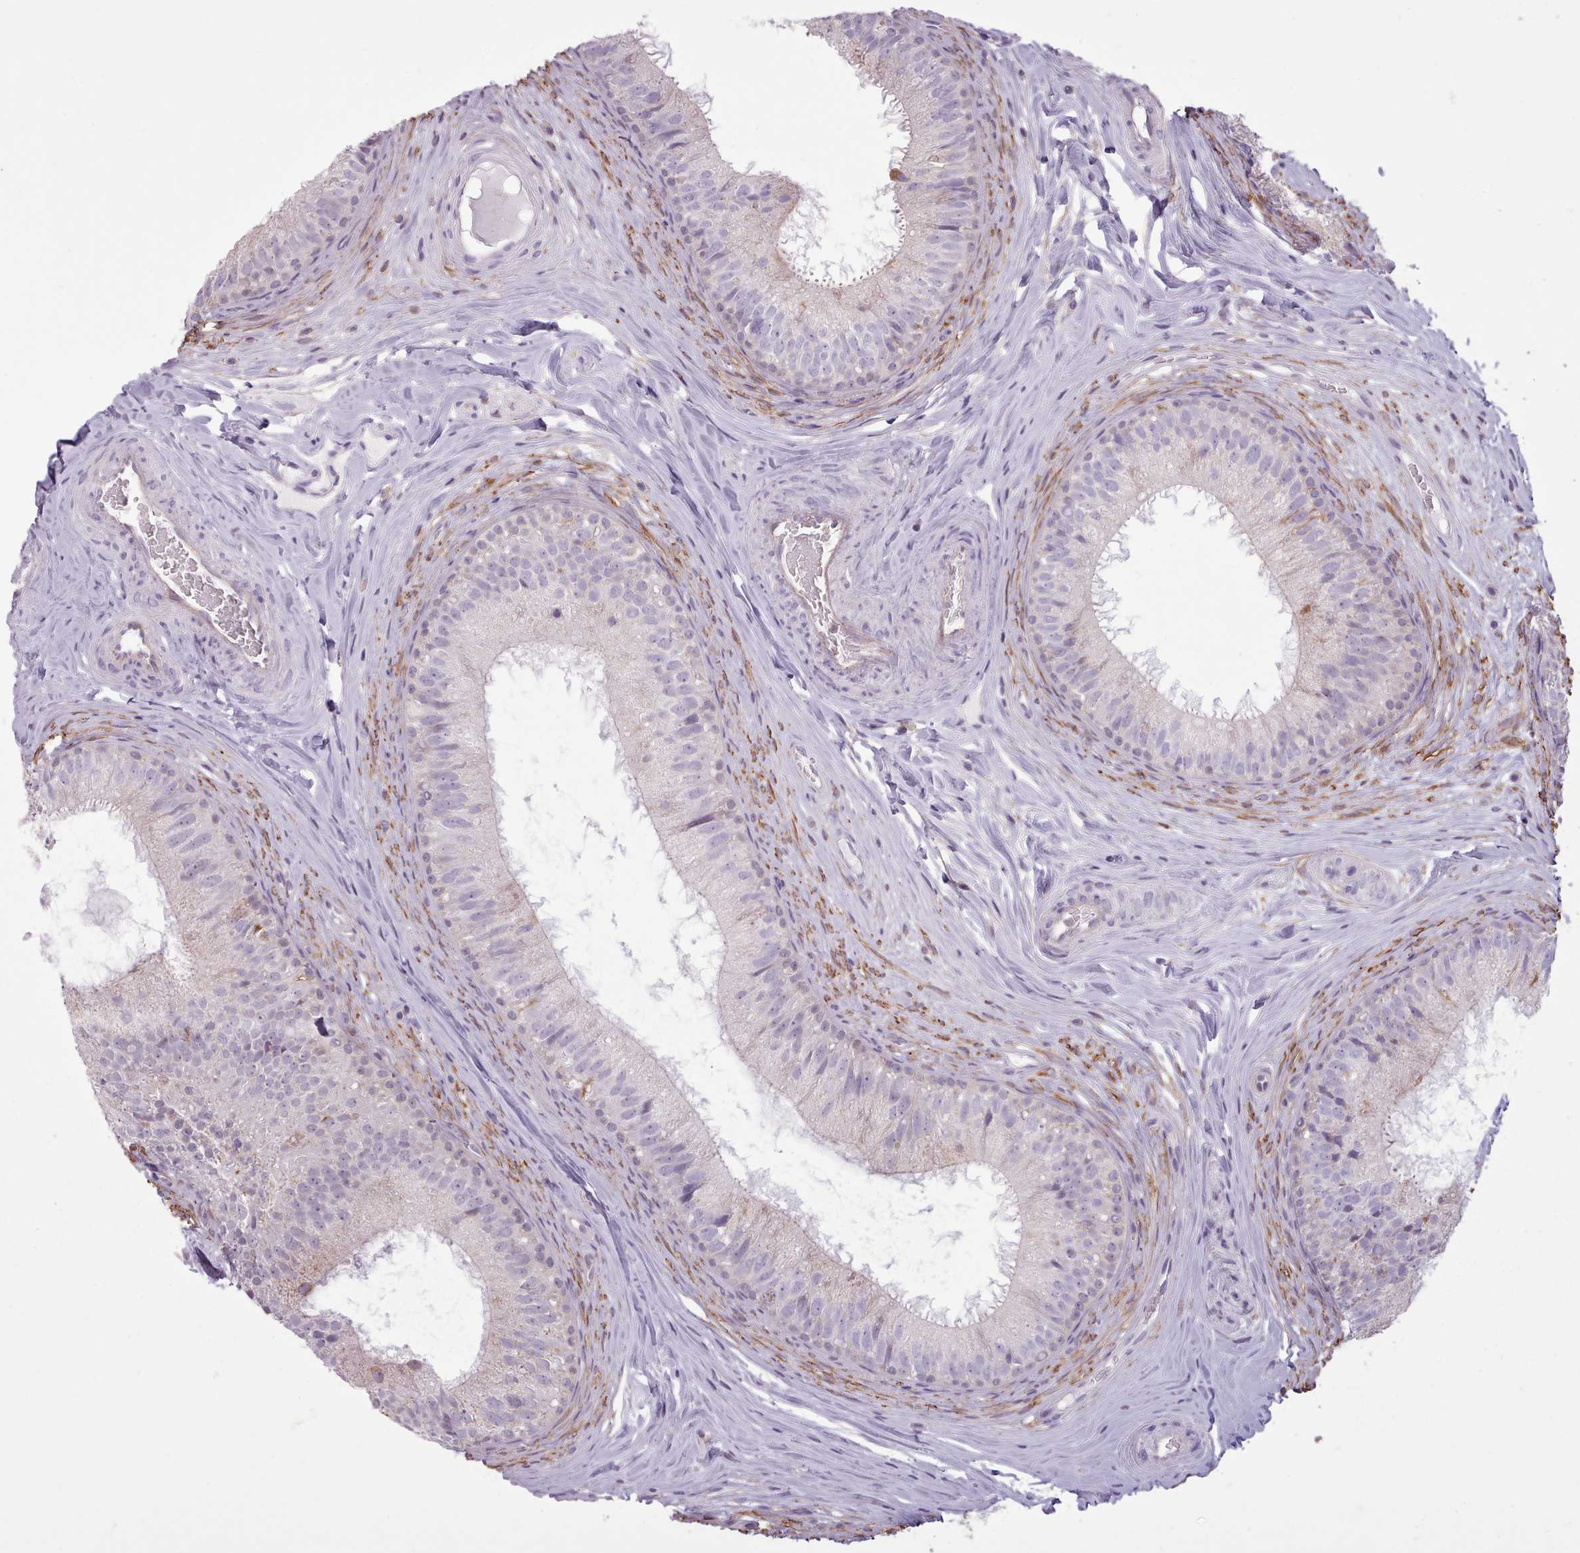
{"staining": {"intensity": "negative", "quantity": "none", "location": "none"}, "tissue": "epididymis", "cell_type": "Glandular cells", "image_type": "normal", "snomed": [{"axis": "morphology", "description": "Normal tissue, NOS"}, {"axis": "topography", "description": "Epididymis"}], "caption": "Immunohistochemical staining of normal human epididymis displays no significant staining in glandular cells.", "gene": "SLURP1", "patient": {"sex": "male", "age": 34}}